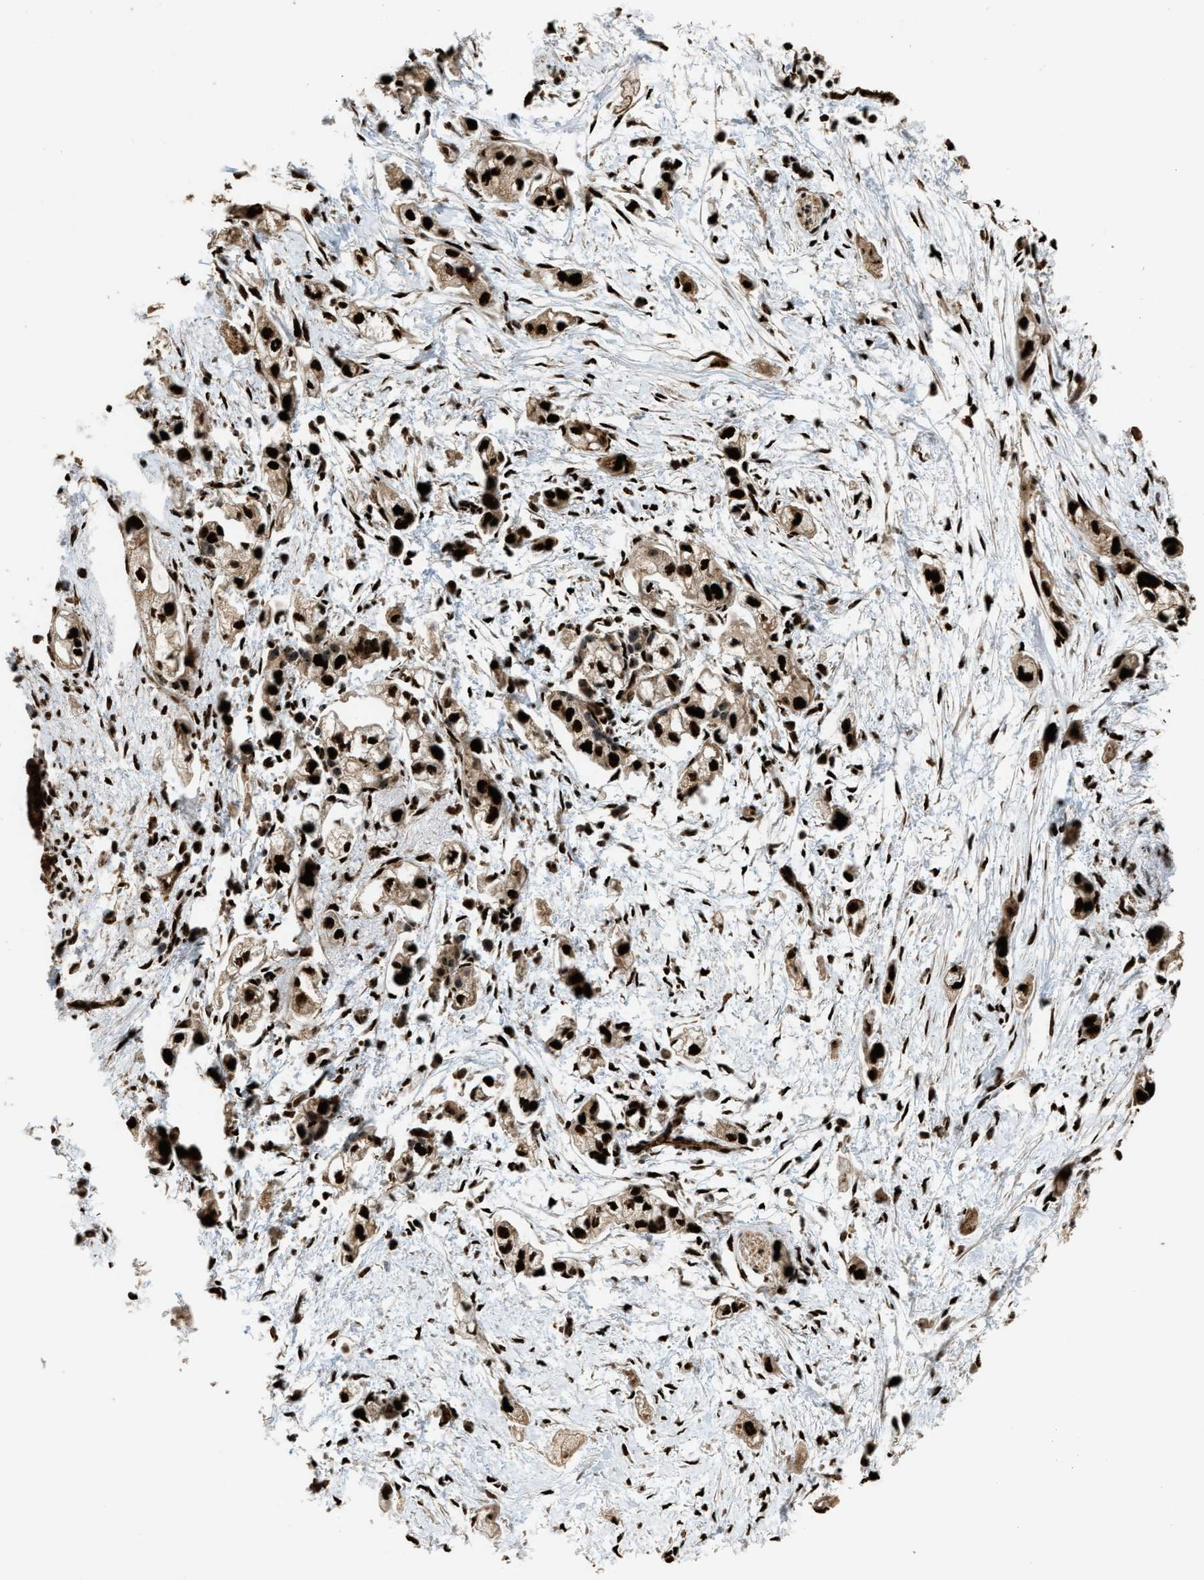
{"staining": {"intensity": "strong", "quantity": ">75%", "location": "nuclear"}, "tissue": "pancreatic cancer", "cell_type": "Tumor cells", "image_type": "cancer", "snomed": [{"axis": "morphology", "description": "Adenocarcinoma, NOS"}, {"axis": "topography", "description": "Pancreas"}], "caption": "IHC image of neoplastic tissue: pancreatic adenocarcinoma stained using immunohistochemistry shows high levels of strong protein expression localized specifically in the nuclear of tumor cells, appearing as a nuclear brown color.", "gene": "ZNF687", "patient": {"sex": "male", "age": 74}}